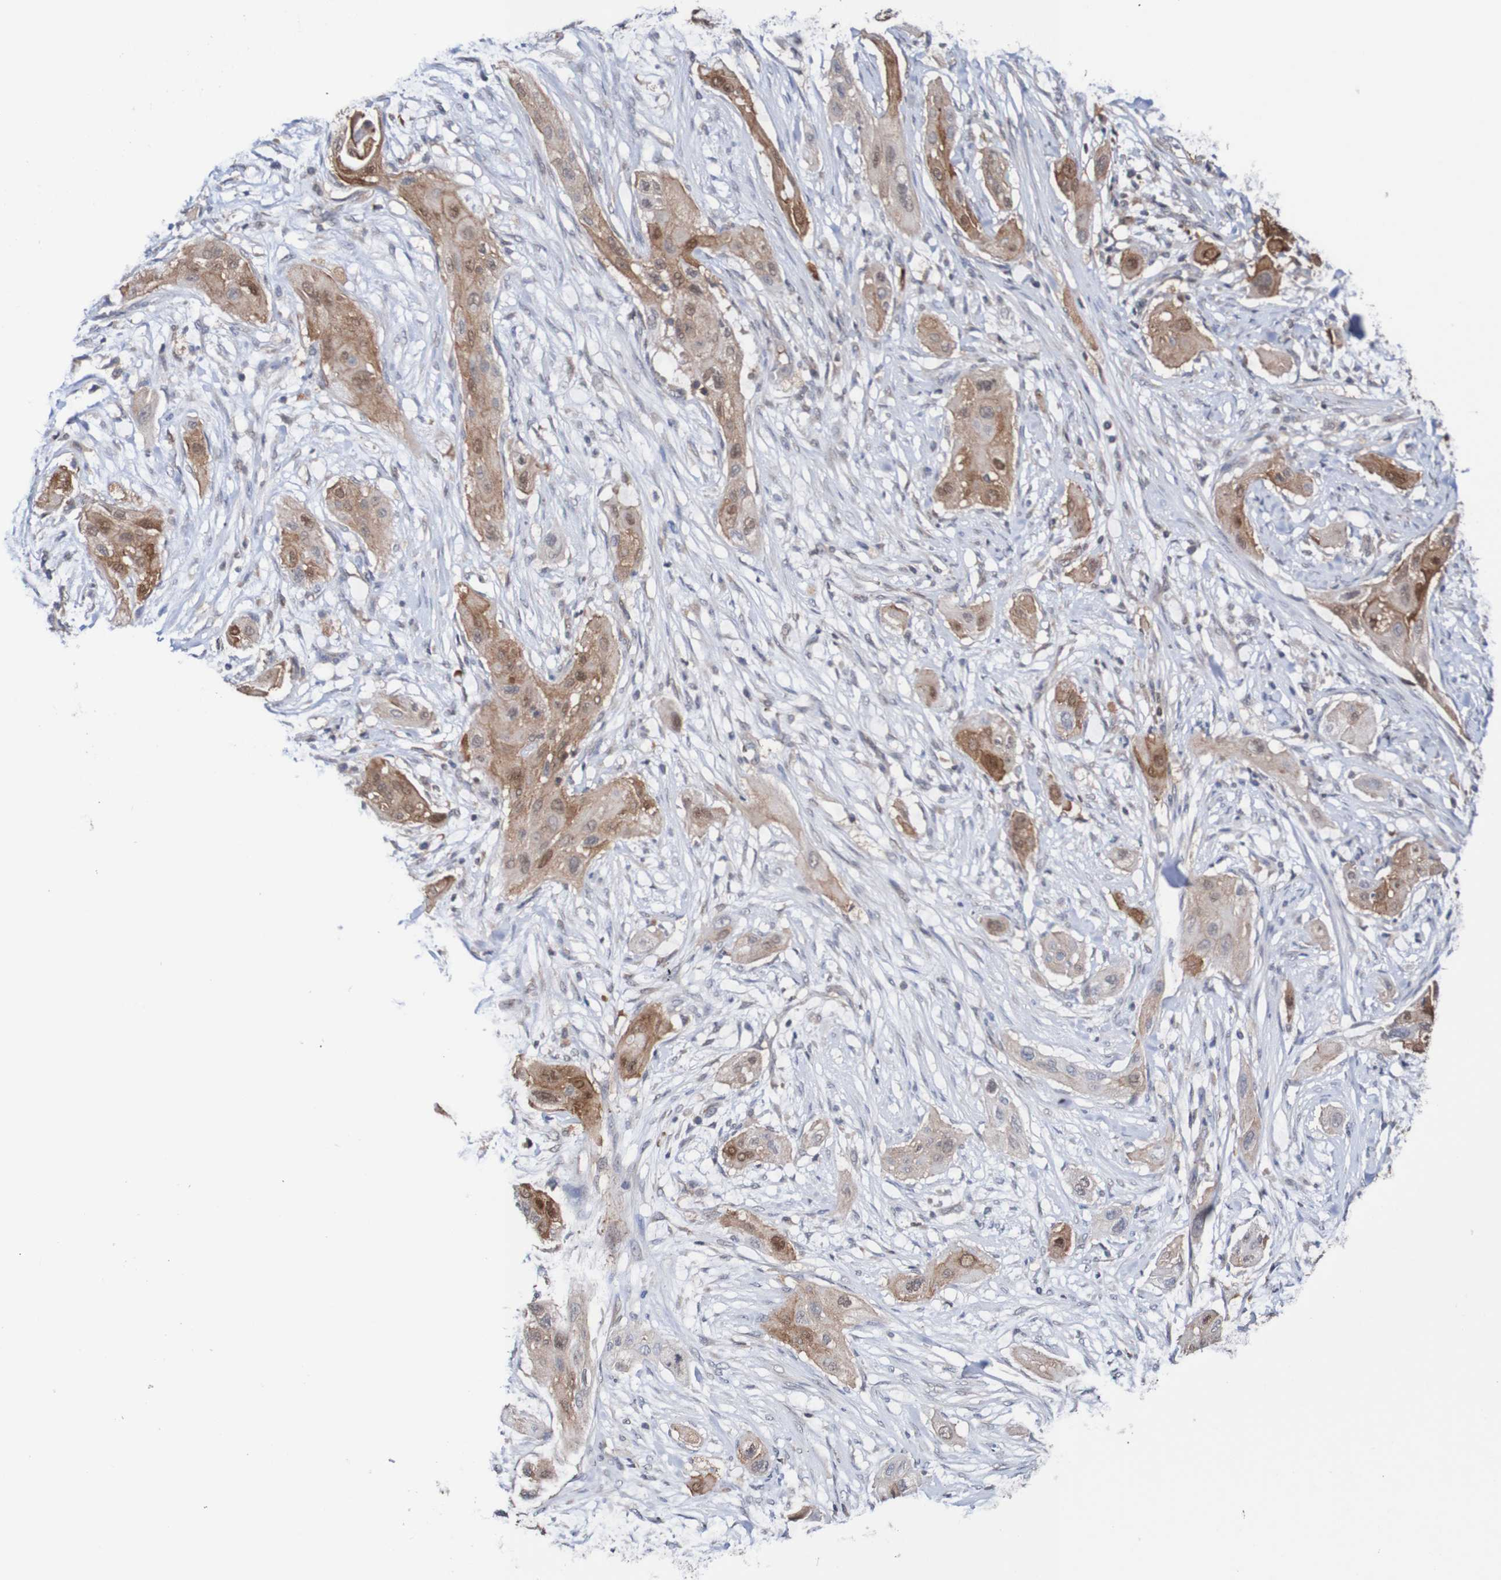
{"staining": {"intensity": "moderate", "quantity": "25%-75%", "location": "cytoplasmic/membranous"}, "tissue": "lung cancer", "cell_type": "Tumor cells", "image_type": "cancer", "snomed": [{"axis": "morphology", "description": "Squamous cell carcinoma, NOS"}, {"axis": "topography", "description": "Lung"}], "caption": "The histopathology image reveals a brown stain indicating the presence of a protein in the cytoplasmic/membranous of tumor cells in lung cancer.", "gene": "RIGI", "patient": {"sex": "female", "age": 47}}